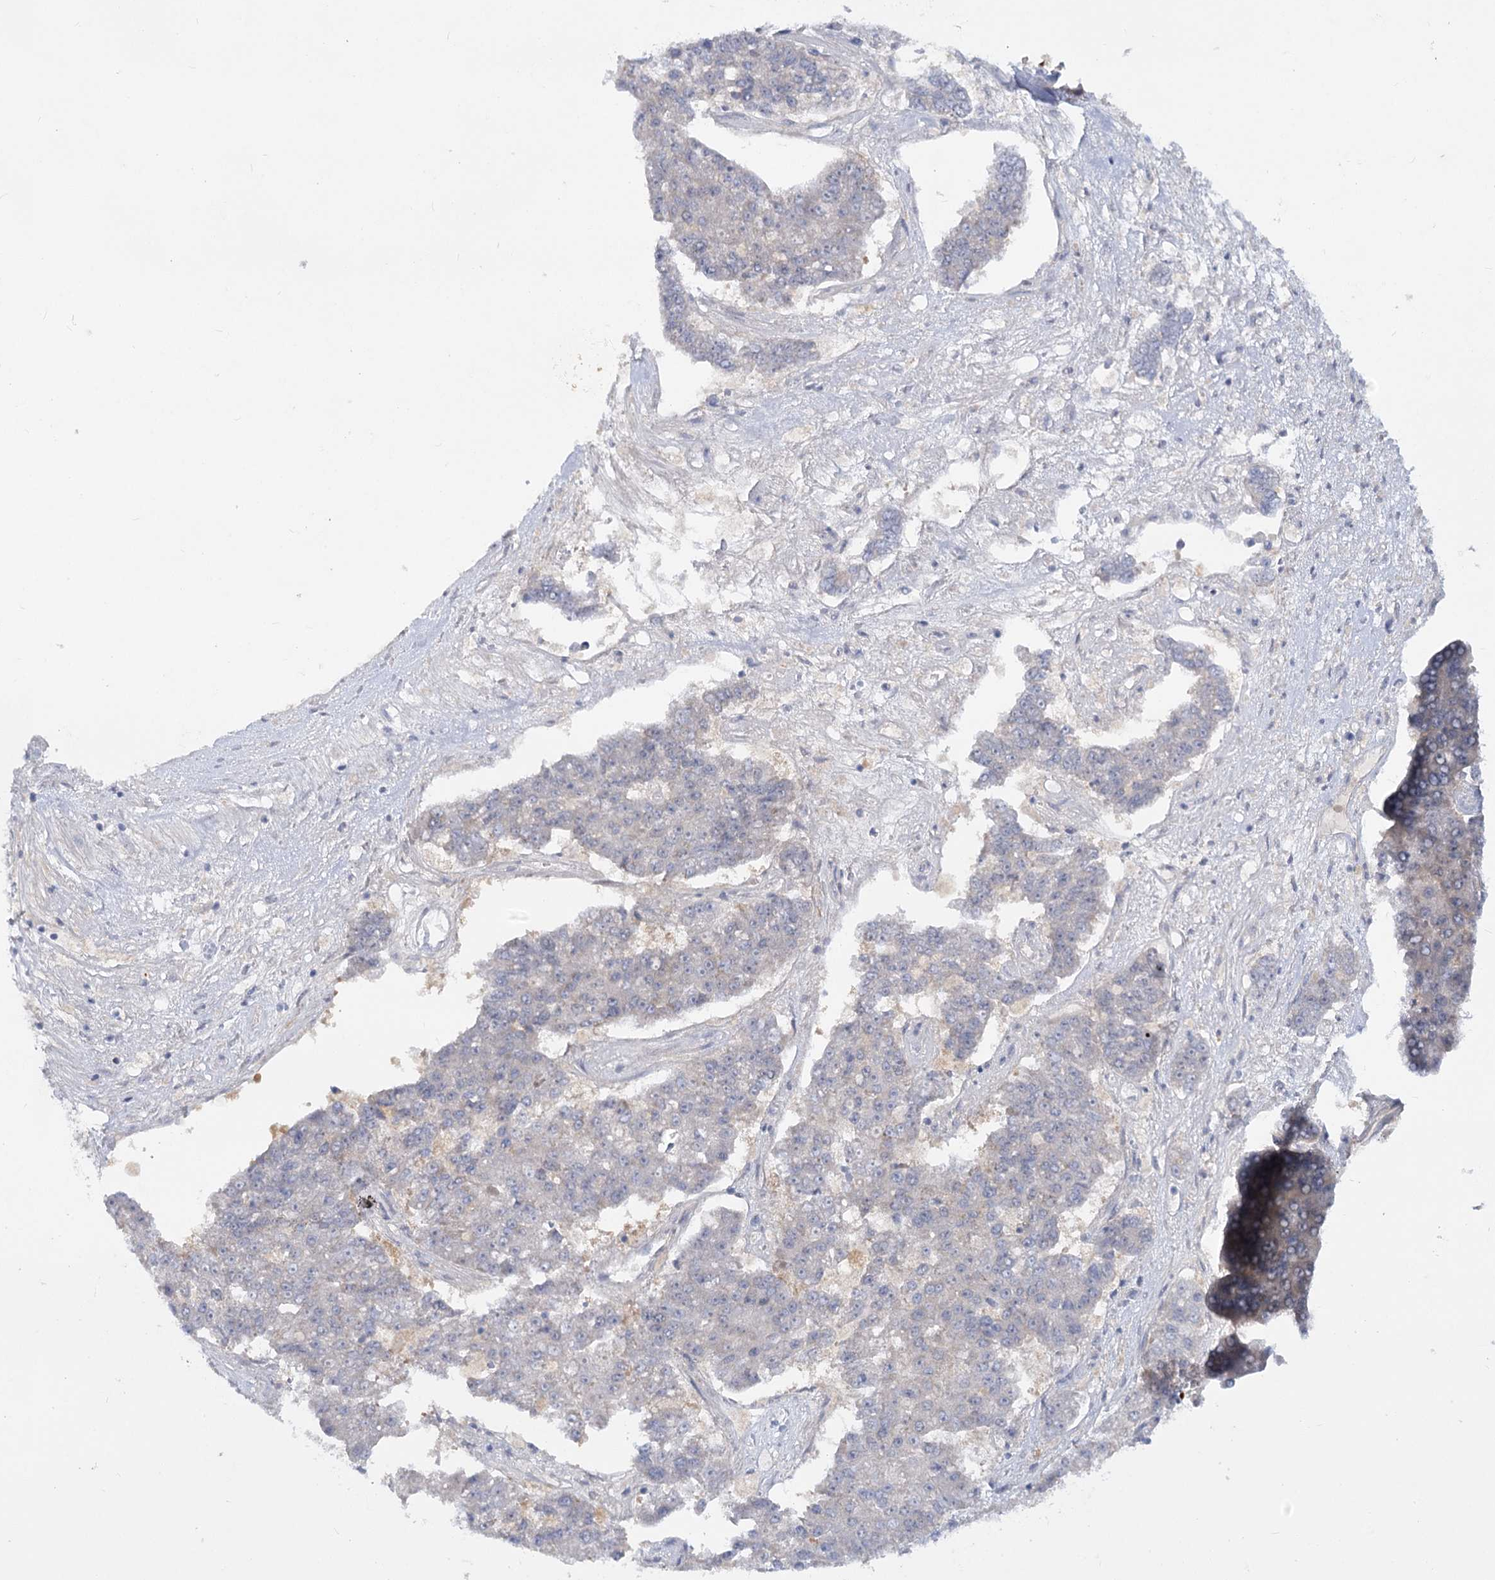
{"staining": {"intensity": "negative", "quantity": "none", "location": "none"}, "tissue": "pancreatic cancer", "cell_type": "Tumor cells", "image_type": "cancer", "snomed": [{"axis": "morphology", "description": "Adenocarcinoma, NOS"}, {"axis": "topography", "description": "Pancreas"}], "caption": "Photomicrograph shows no protein staining in tumor cells of adenocarcinoma (pancreatic) tissue.", "gene": "EFHC2", "patient": {"sex": "male", "age": 50}}